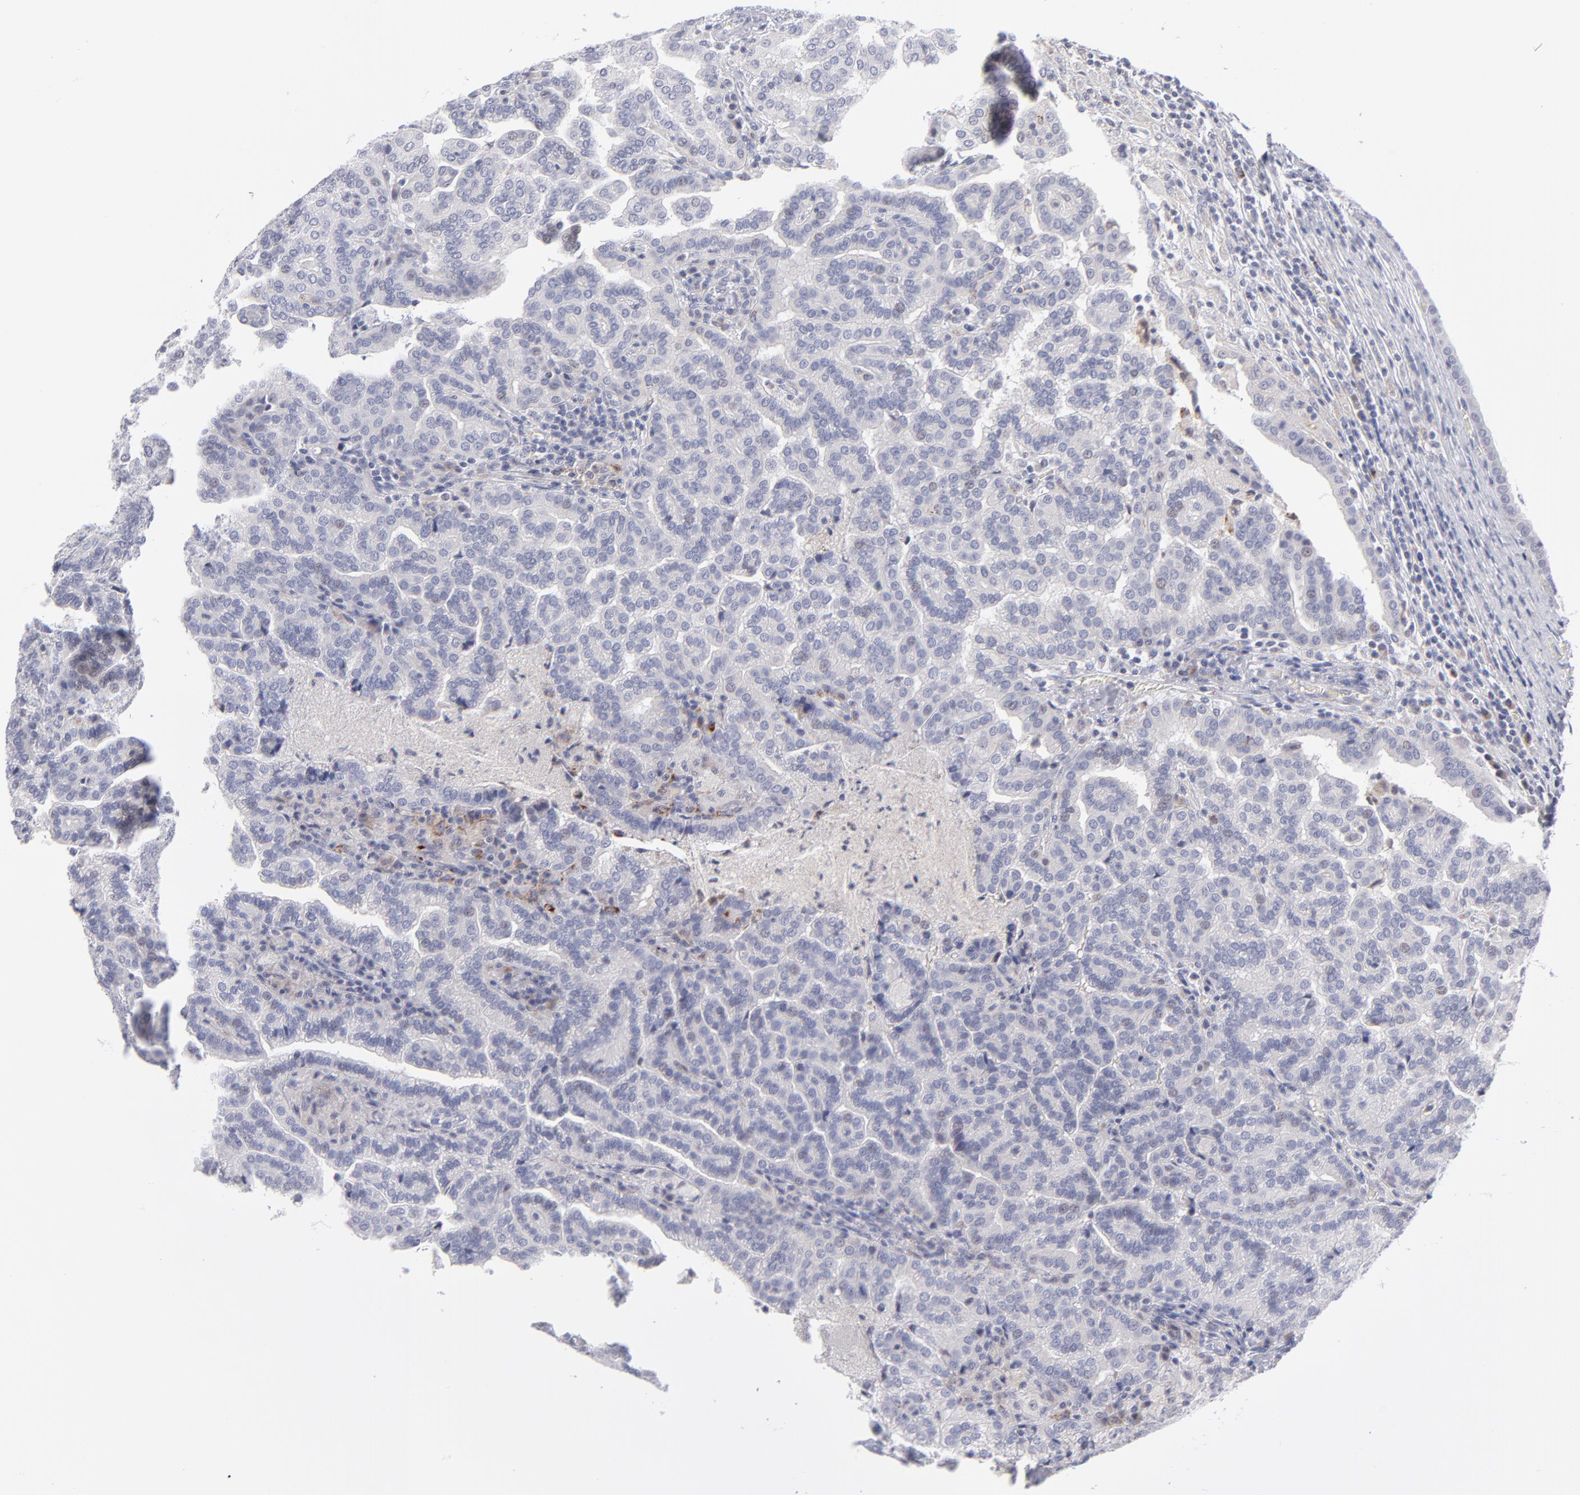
{"staining": {"intensity": "negative", "quantity": "none", "location": "none"}, "tissue": "renal cancer", "cell_type": "Tumor cells", "image_type": "cancer", "snomed": [{"axis": "morphology", "description": "Adenocarcinoma, NOS"}, {"axis": "topography", "description": "Kidney"}], "caption": "DAB immunohistochemical staining of renal cancer (adenocarcinoma) shows no significant expression in tumor cells.", "gene": "MTHFD2", "patient": {"sex": "male", "age": 61}}